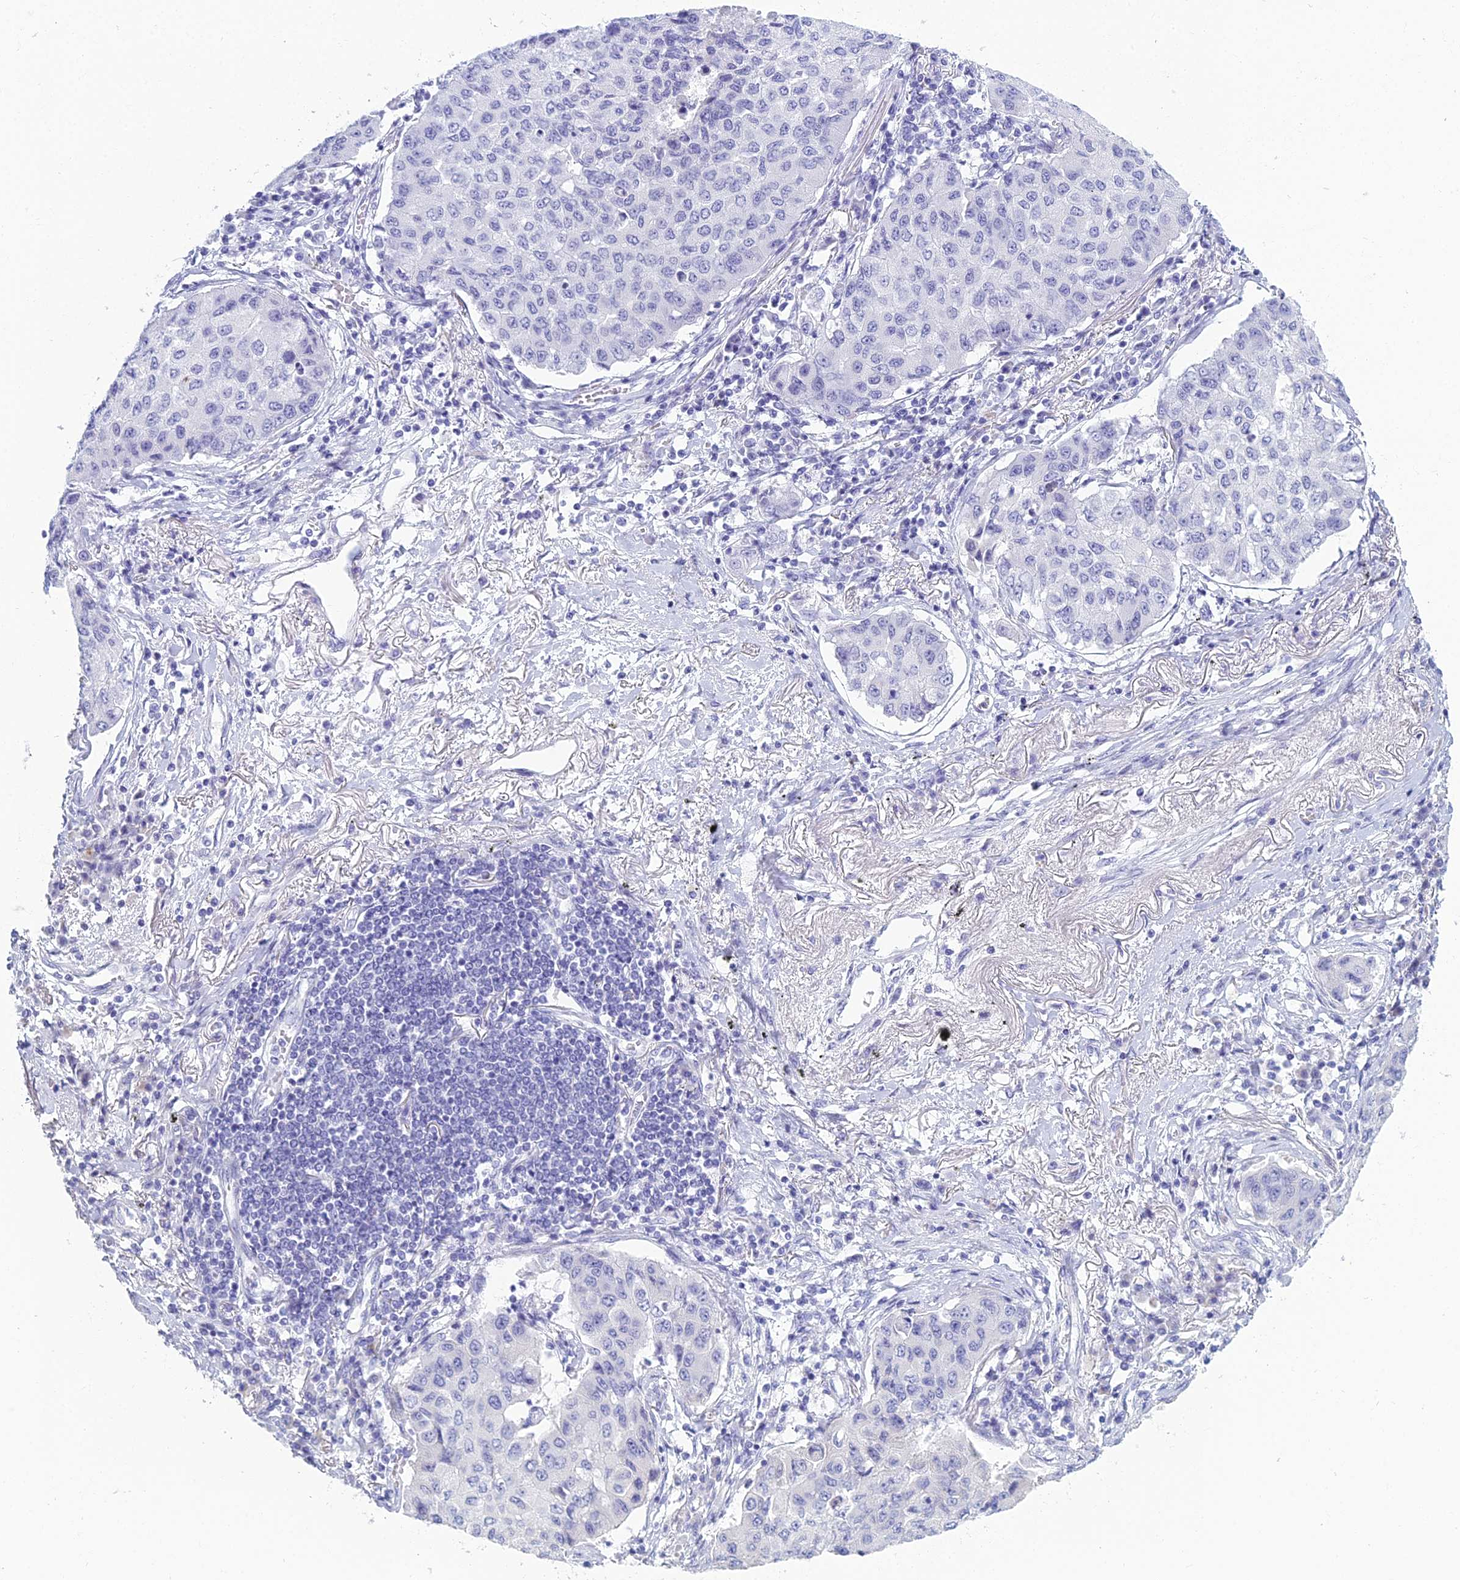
{"staining": {"intensity": "negative", "quantity": "none", "location": "none"}, "tissue": "lung cancer", "cell_type": "Tumor cells", "image_type": "cancer", "snomed": [{"axis": "morphology", "description": "Squamous cell carcinoma, NOS"}, {"axis": "topography", "description": "Lung"}], "caption": "This photomicrograph is of lung cancer stained with immunohistochemistry (IHC) to label a protein in brown with the nuclei are counter-stained blue. There is no positivity in tumor cells.", "gene": "MUC13", "patient": {"sex": "male", "age": 74}}